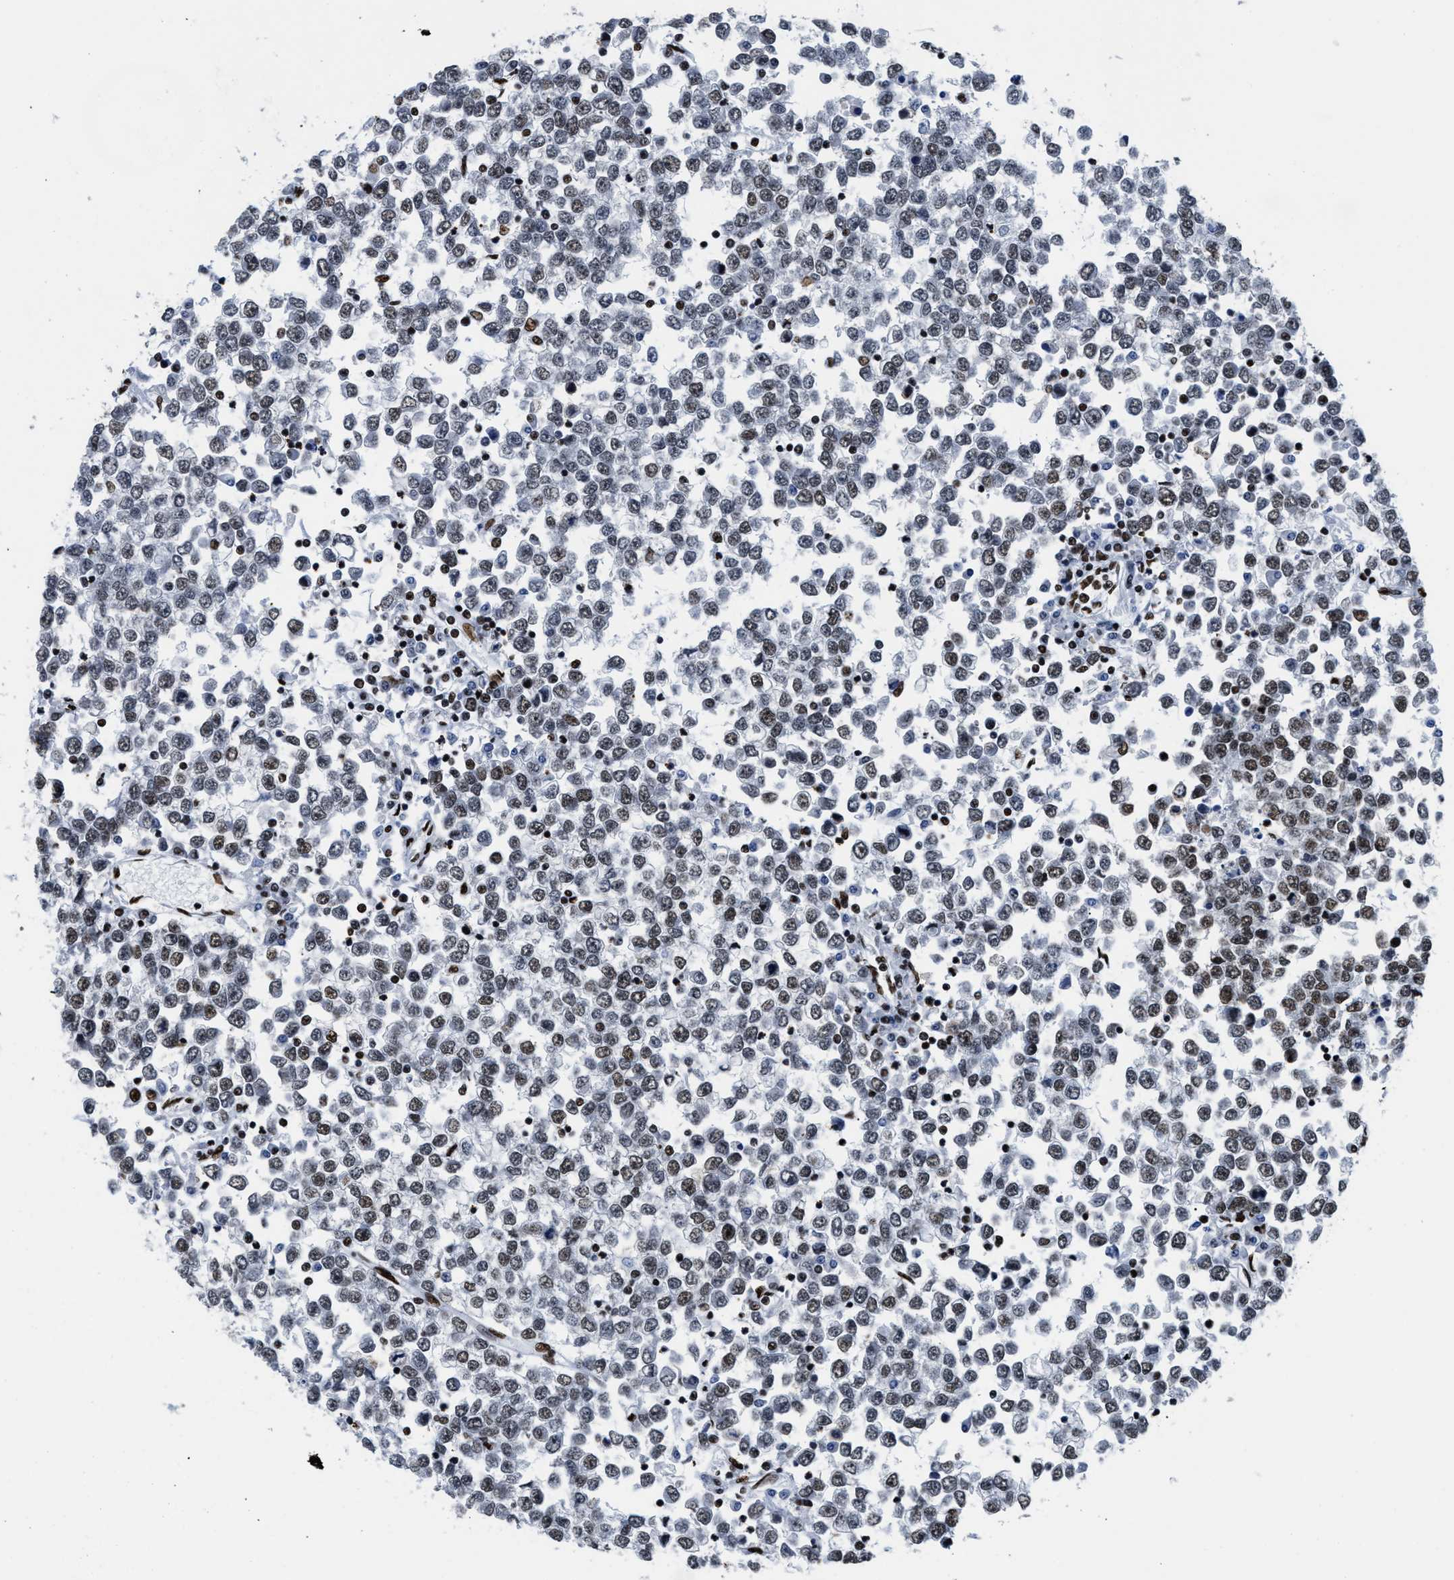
{"staining": {"intensity": "weak", "quantity": "25%-75%", "location": "nuclear"}, "tissue": "testis cancer", "cell_type": "Tumor cells", "image_type": "cancer", "snomed": [{"axis": "morphology", "description": "Seminoma, NOS"}, {"axis": "topography", "description": "Testis"}], "caption": "Testis cancer (seminoma) was stained to show a protein in brown. There is low levels of weak nuclear positivity in about 25%-75% of tumor cells.", "gene": "SMARCC2", "patient": {"sex": "male", "age": 65}}